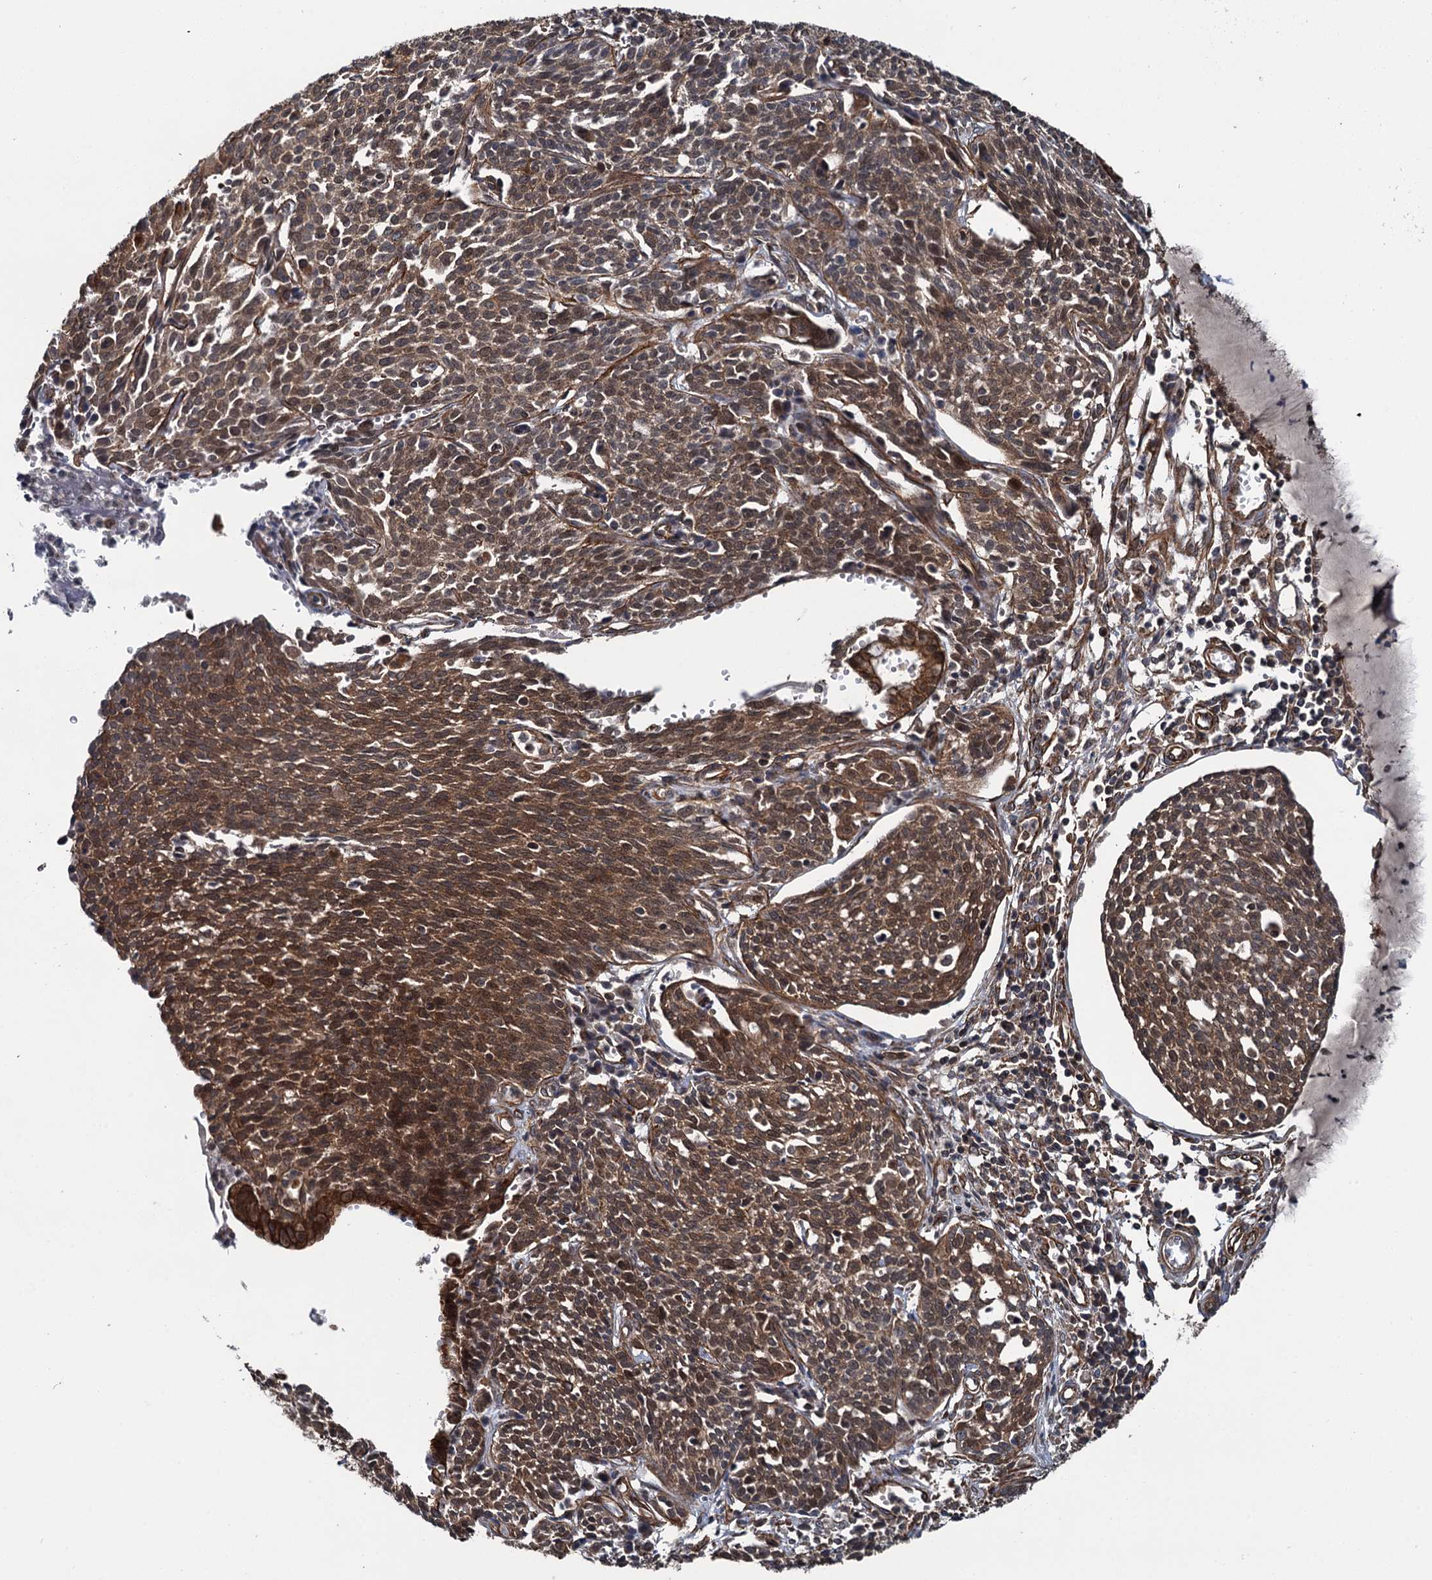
{"staining": {"intensity": "moderate", "quantity": ">75%", "location": "cytoplasmic/membranous"}, "tissue": "cervical cancer", "cell_type": "Tumor cells", "image_type": "cancer", "snomed": [{"axis": "morphology", "description": "Squamous cell carcinoma, NOS"}, {"axis": "topography", "description": "Cervix"}], "caption": "This histopathology image displays cervical cancer (squamous cell carcinoma) stained with immunohistochemistry to label a protein in brown. The cytoplasmic/membranous of tumor cells show moderate positivity for the protein. Nuclei are counter-stained blue.", "gene": "ZFYVE19", "patient": {"sex": "female", "age": 34}}